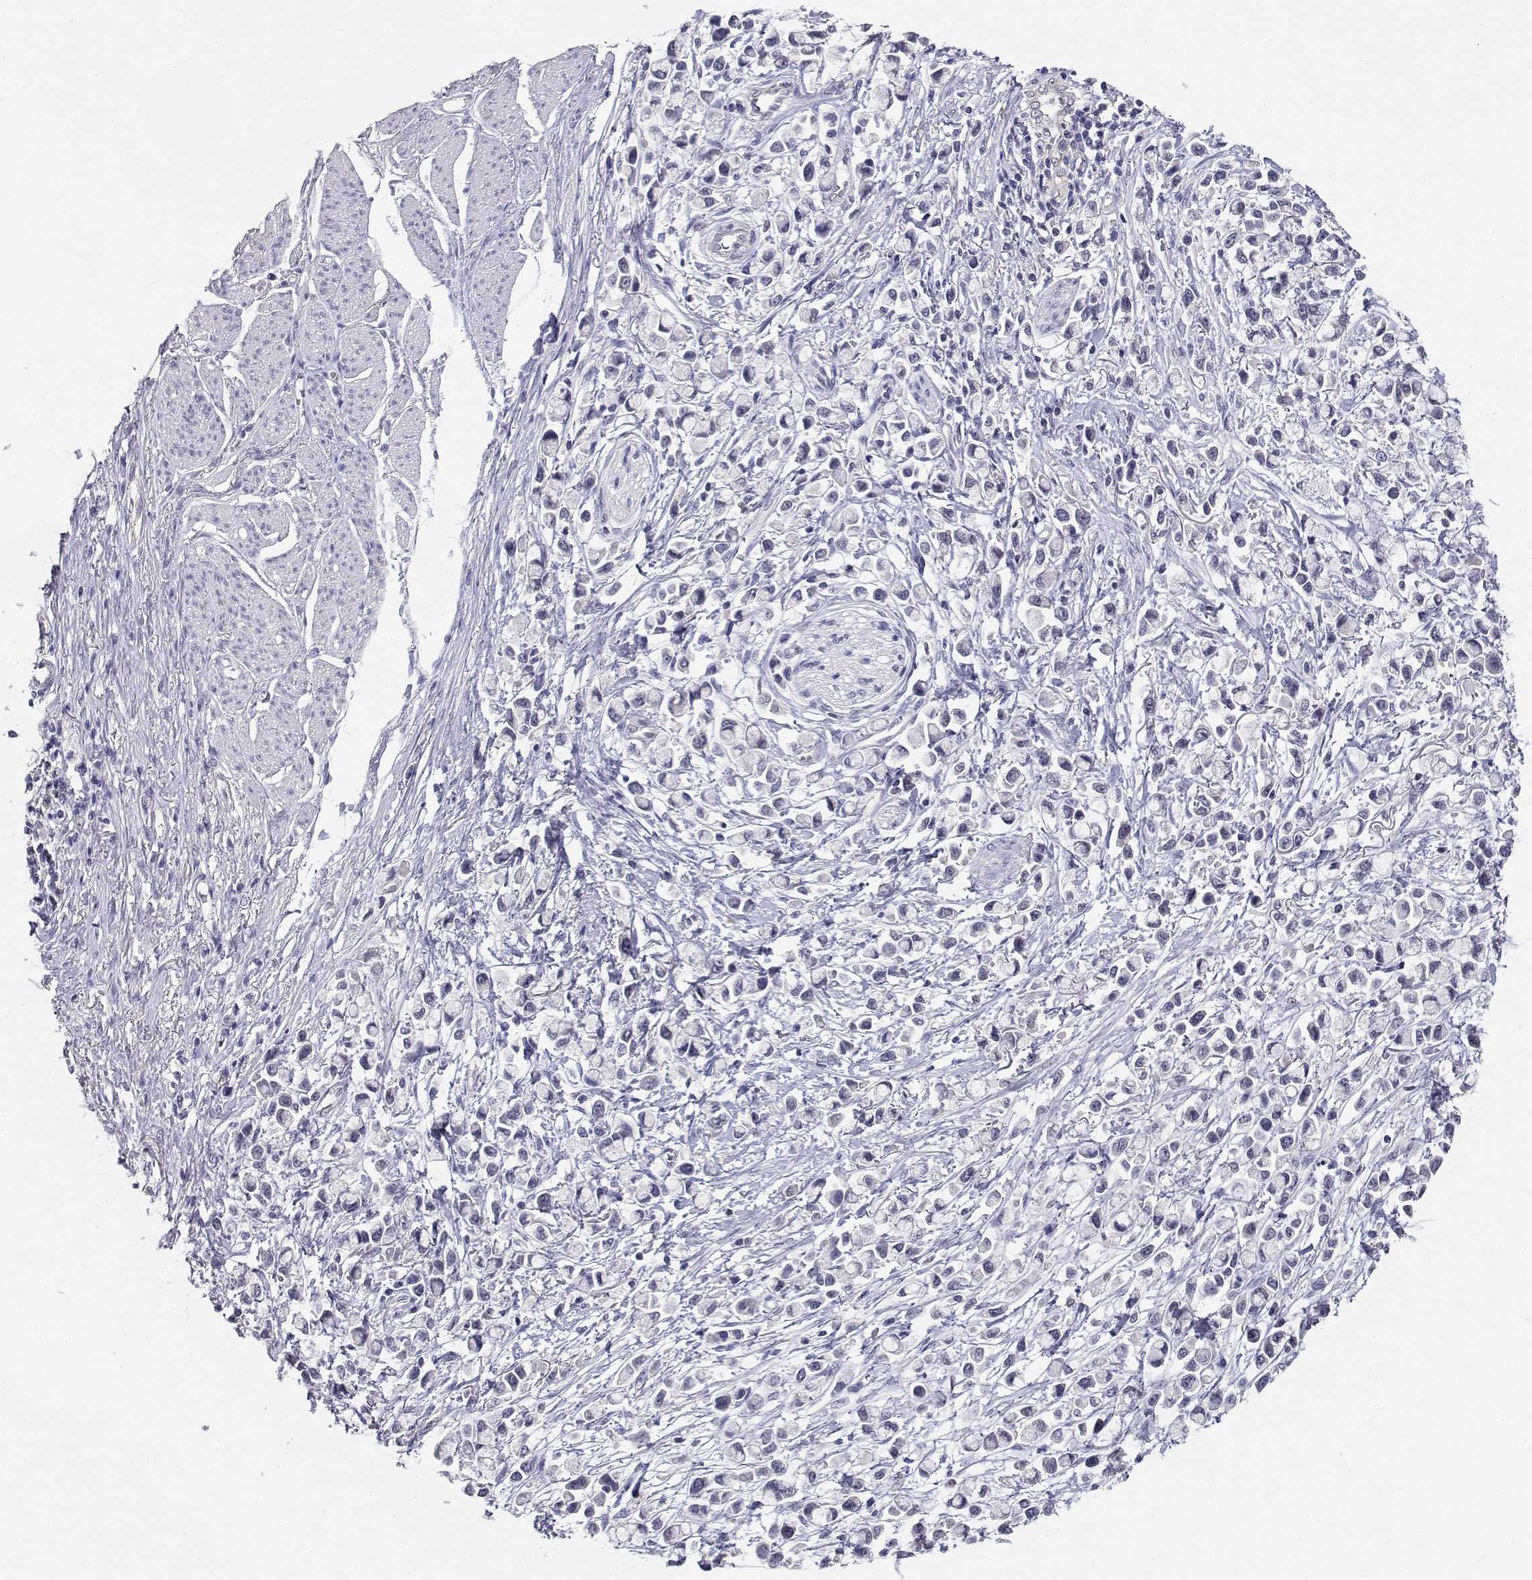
{"staining": {"intensity": "negative", "quantity": "none", "location": "none"}, "tissue": "stomach cancer", "cell_type": "Tumor cells", "image_type": "cancer", "snomed": [{"axis": "morphology", "description": "Adenocarcinoma, NOS"}, {"axis": "topography", "description": "Stomach"}], "caption": "Immunohistochemical staining of human adenocarcinoma (stomach) reveals no significant positivity in tumor cells. (Brightfield microscopy of DAB (3,3'-diaminobenzidine) IHC at high magnification).", "gene": "ADA", "patient": {"sex": "female", "age": 81}}